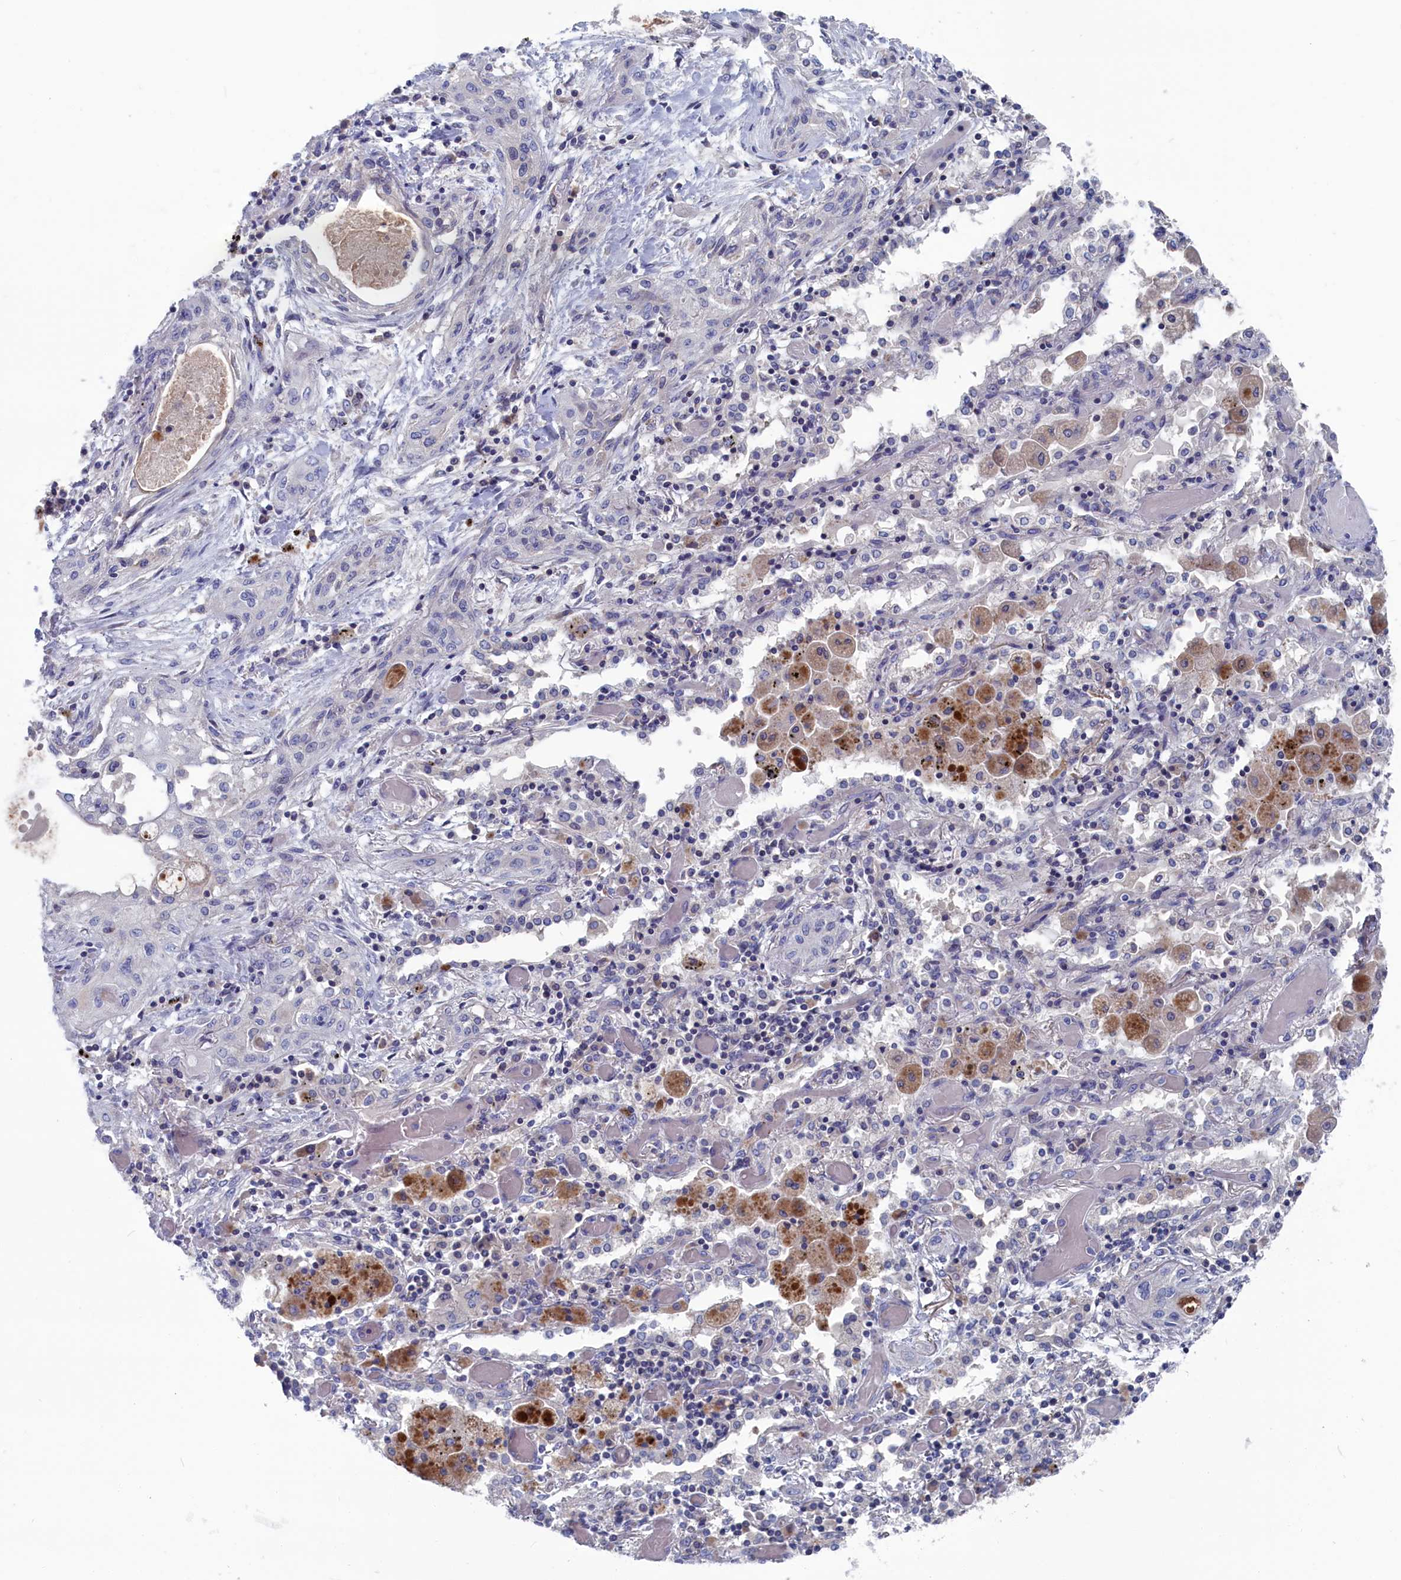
{"staining": {"intensity": "negative", "quantity": "none", "location": "none"}, "tissue": "lung cancer", "cell_type": "Tumor cells", "image_type": "cancer", "snomed": [{"axis": "morphology", "description": "Squamous cell carcinoma, NOS"}, {"axis": "topography", "description": "Lung"}], "caption": "Immunohistochemistry (IHC) histopathology image of lung squamous cell carcinoma stained for a protein (brown), which reveals no expression in tumor cells.", "gene": "CEND1", "patient": {"sex": "female", "age": 47}}